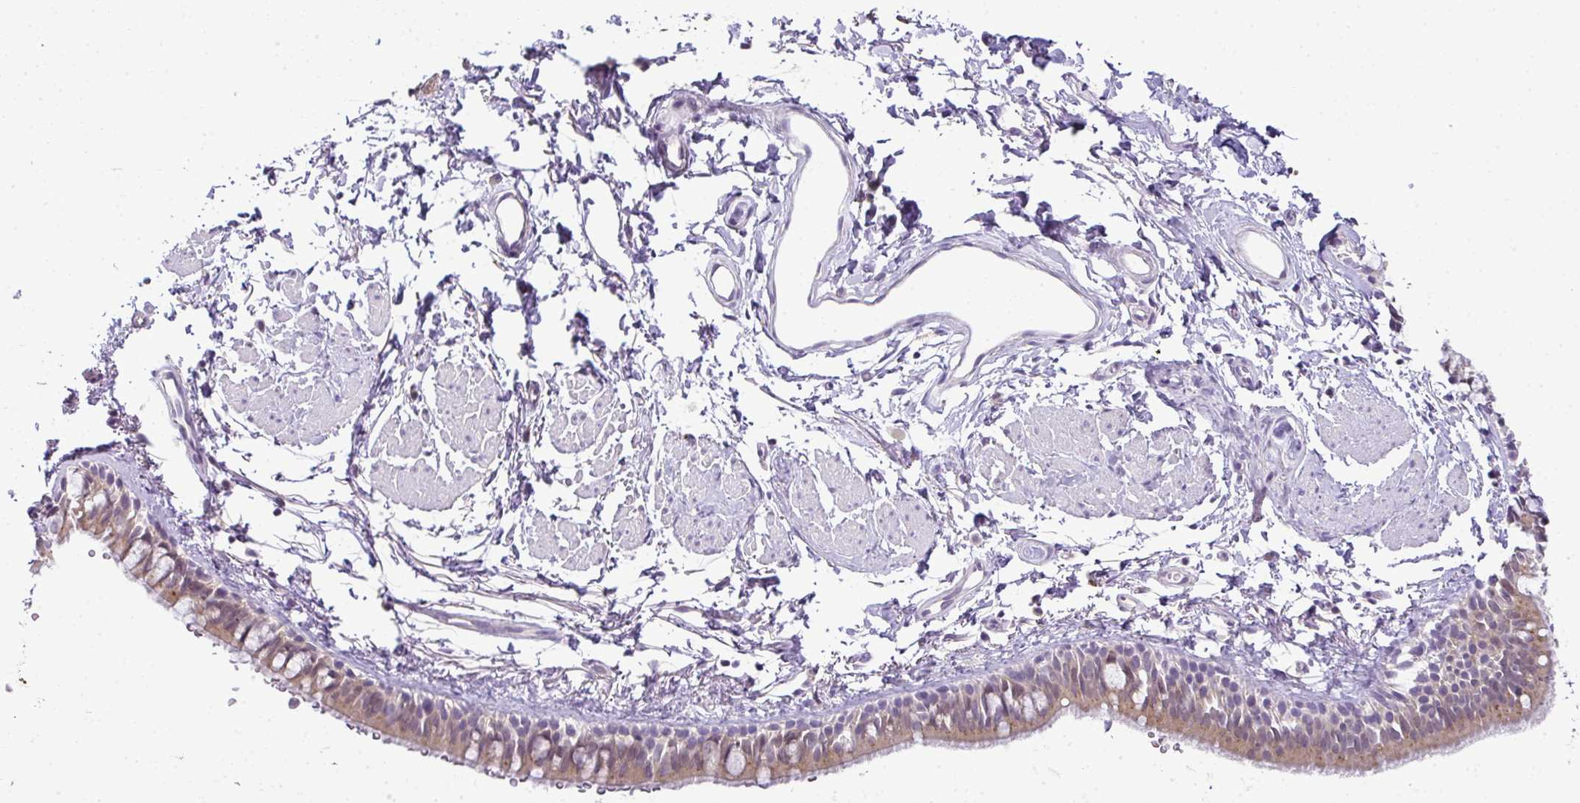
{"staining": {"intensity": "weak", "quantity": ">75%", "location": "cytoplasmic/membranous"}, "tissue": "bronchus", "cell_type": "Respiratory epithelial cells", "image_type": "normal", "snomed": [{"axis": "morphology", "description": "Normal tissue, NOS"}, {"axis": "topography", "description": "Lymph node"}, {"axis": "topography", "description": "Cartilage tissue"}, {"axis": "topography", "description": "Bronchus"}], "caption": "Immunohistochemistry (IHC) (DAB (3,3'-diaminobenzidine)) staining of benign bronchus shows weak cytoplasmic/membranous protein positivity in about >75% of respiratory epithelial cells.", "gene": "CMPK1", "patient": {"sex": "female", "age": 70}}